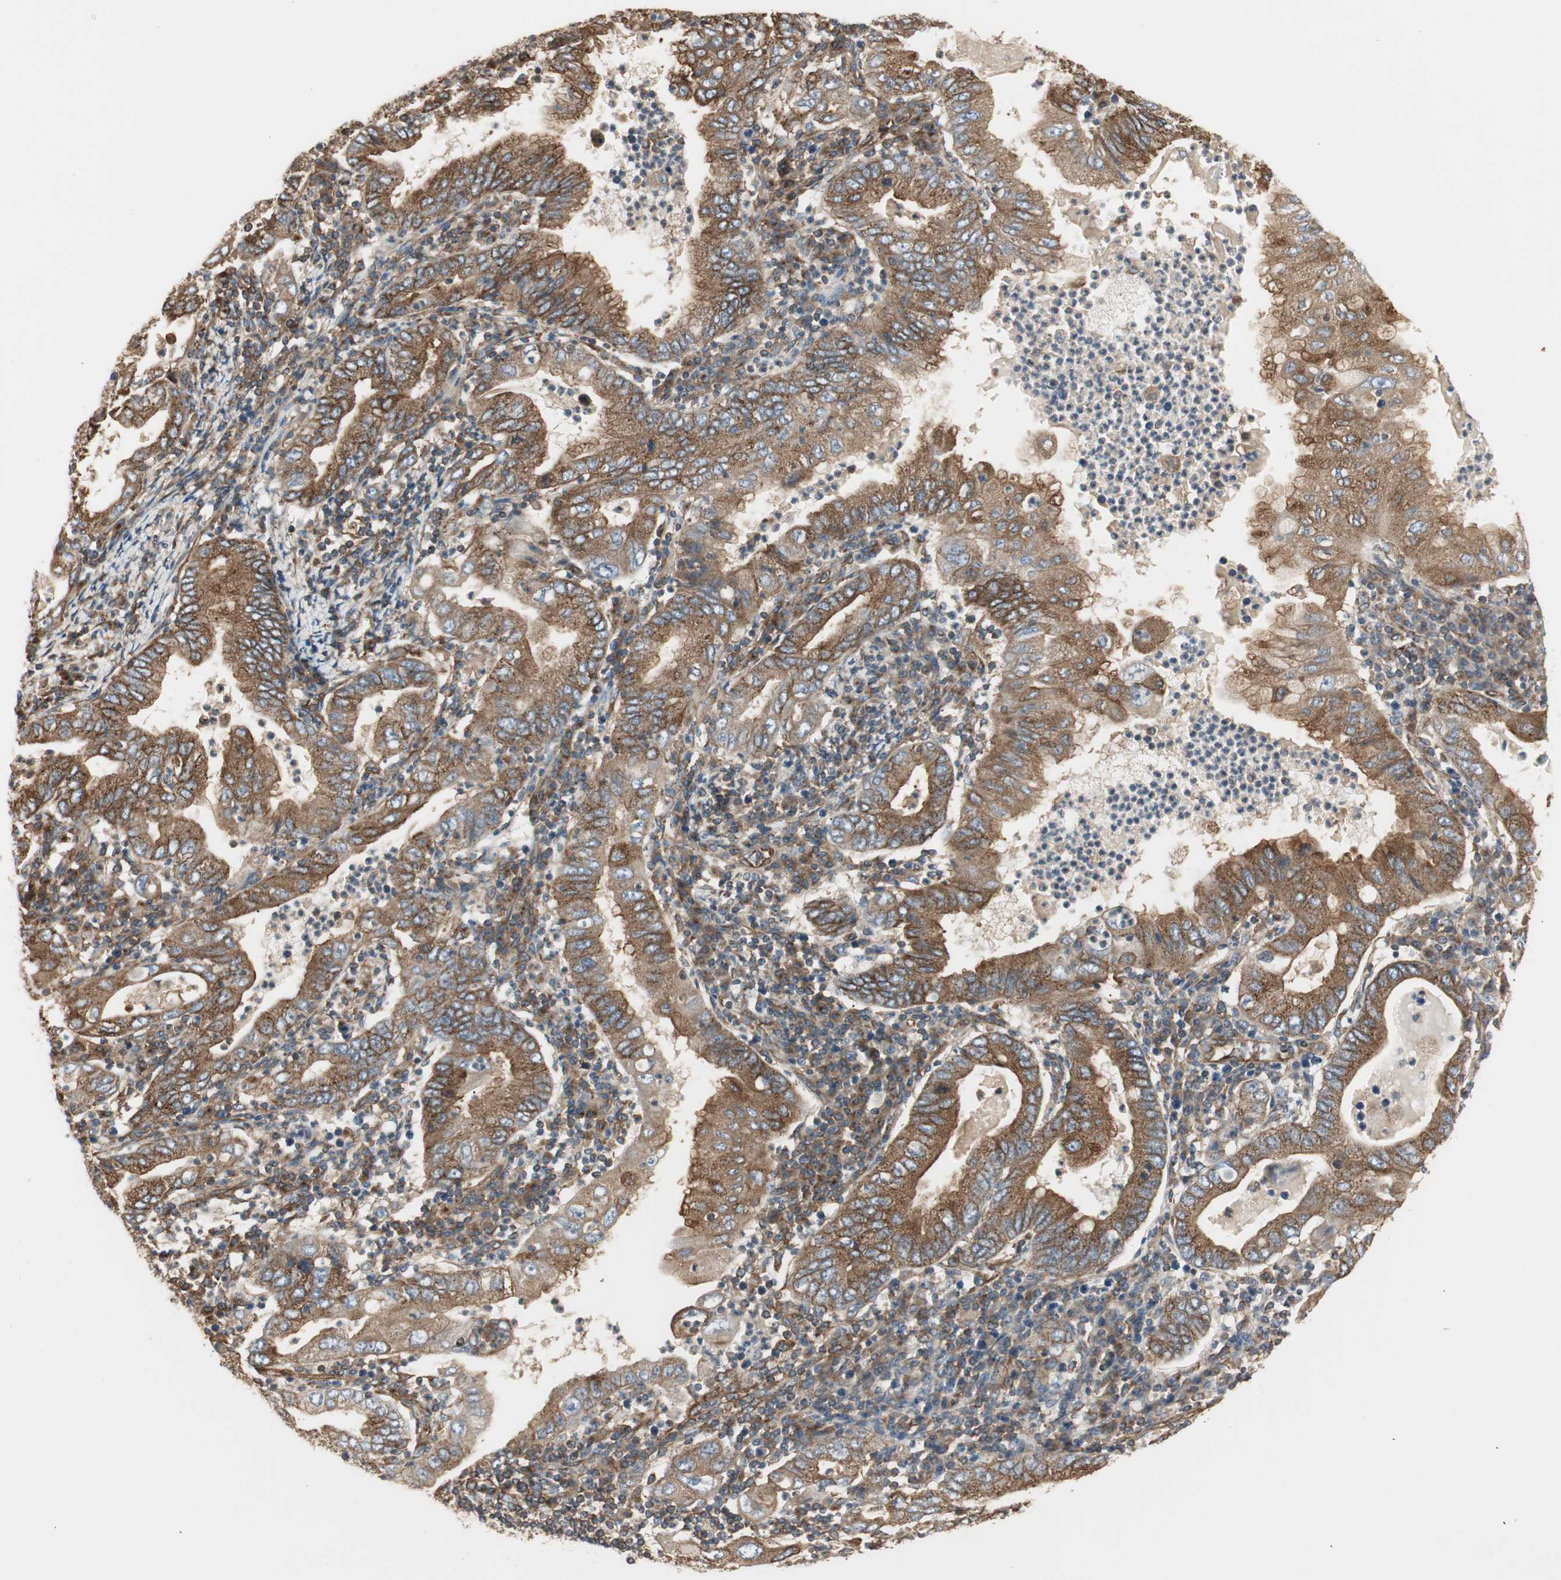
{"staining": {"intensity": "strong", "quantity": ">75%", "location": "cytoplasmic/membranous"}, "tissue": "stomach cancer", "cell_type": "Tumor cells", "image_type": "cancer", "snomed": [{"axis": "morphology", "description": "Normal tissue, NOS"}, {"axis": "morphology", "description": "Adenocarcinoma, NOS"}, {"axis": "topography", "description": "Esophagus"}, {"axis": "topography", "description": "Stomach, upper"}, {"axis": "topography", "description": "Peripheral nerve tissue"}], "caption": "DAB (3,3'-diaminobenzidine) immunohistochemical staining of human stomach adenocarcinoma displays strong cytoplasmic/membranous protein staining in approximately >75% of tumor cells.", "gene": "H6PD", "patient": {"sex": "male", "age": 62}}